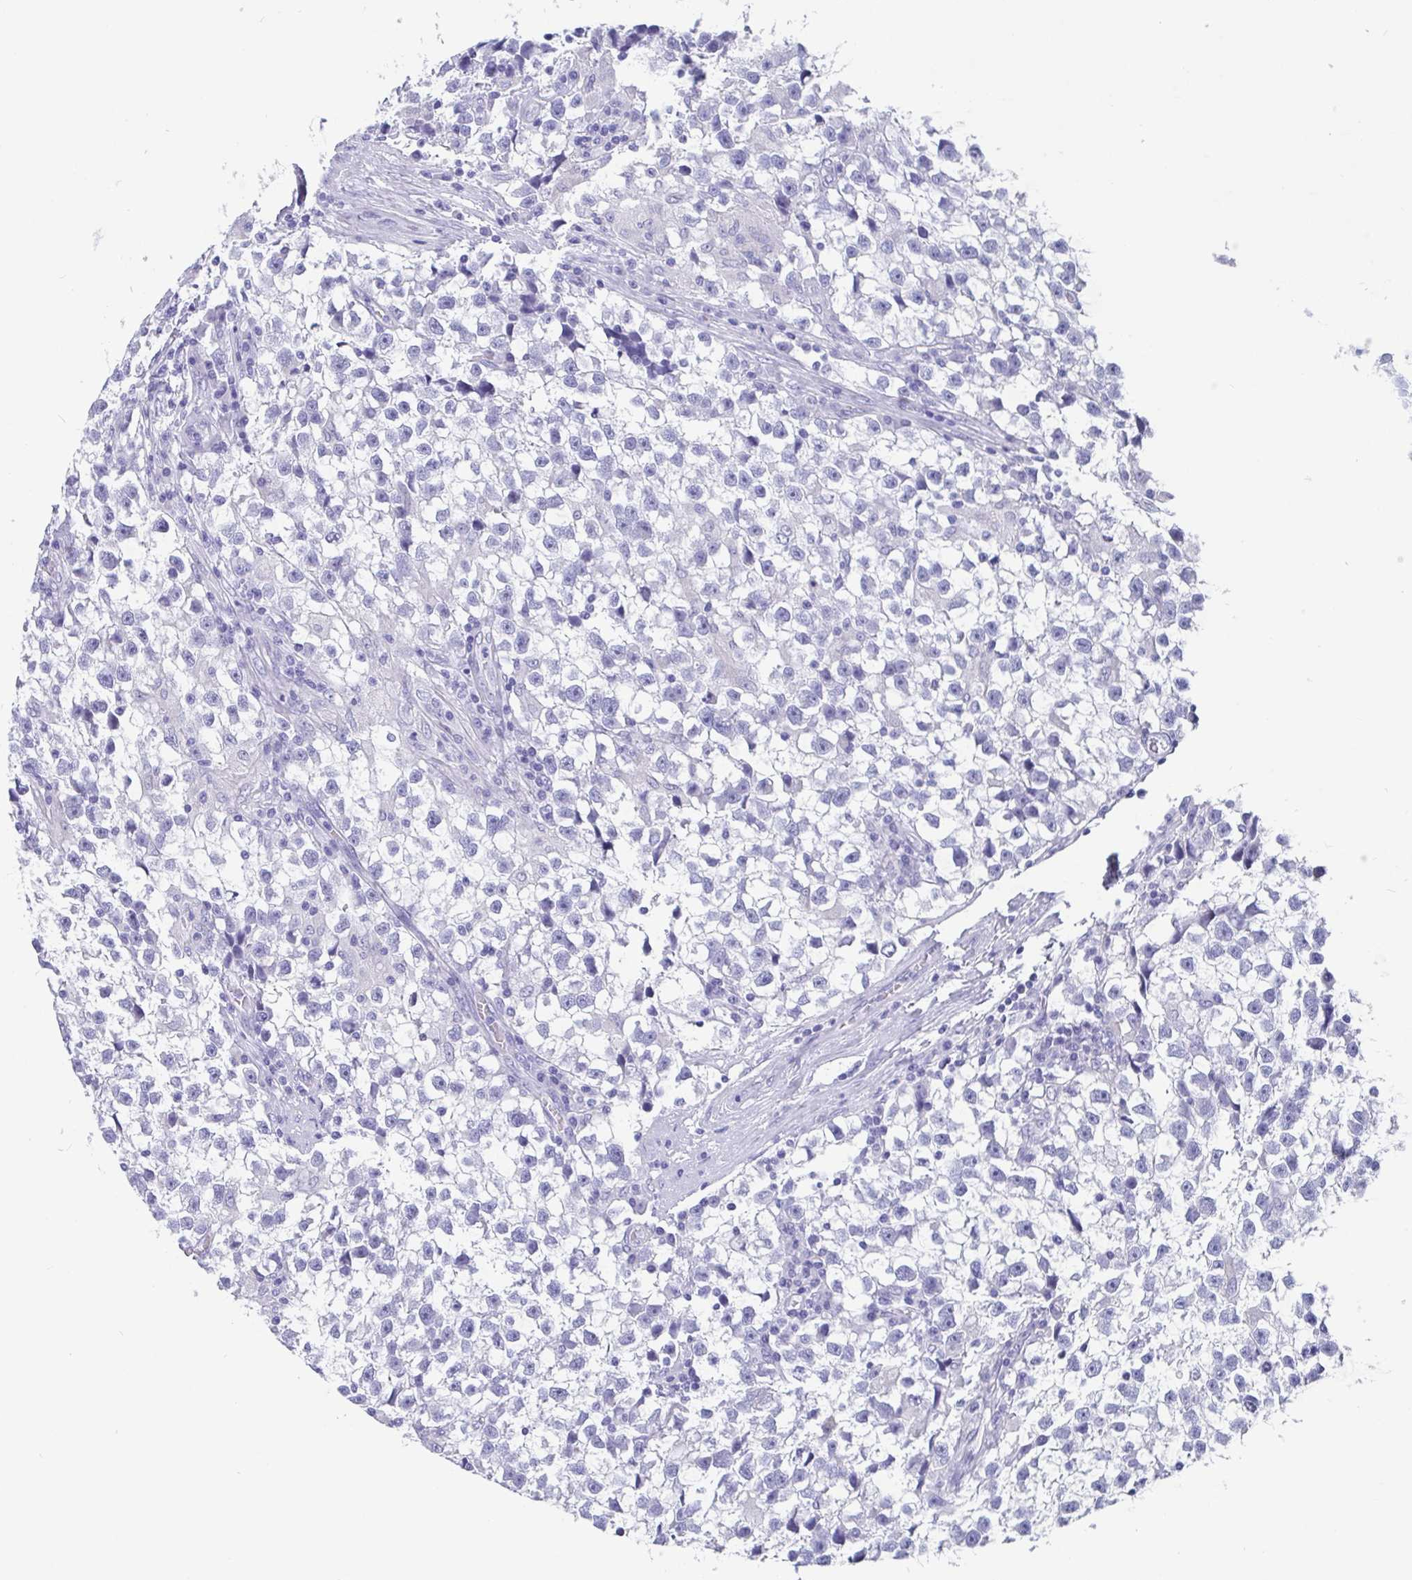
{"staining": {"intensity": "negative", "quantity": "none", "location": "none"}, "tissue": "testis cancer", "cell_type": "Tumor cells", "image_type": "cancer", "snomed": [{"axis": "morphology", "description": "Seminoma, NOS"}, {"axis": "topography", "description": "Testis"}], "caption": "An IHC histopathology image of testis cancer is shown. There is no staining in tumor cells of testis cancer.", "gene": "SCGN", "patient": {"sex": "male", "age": 31}}